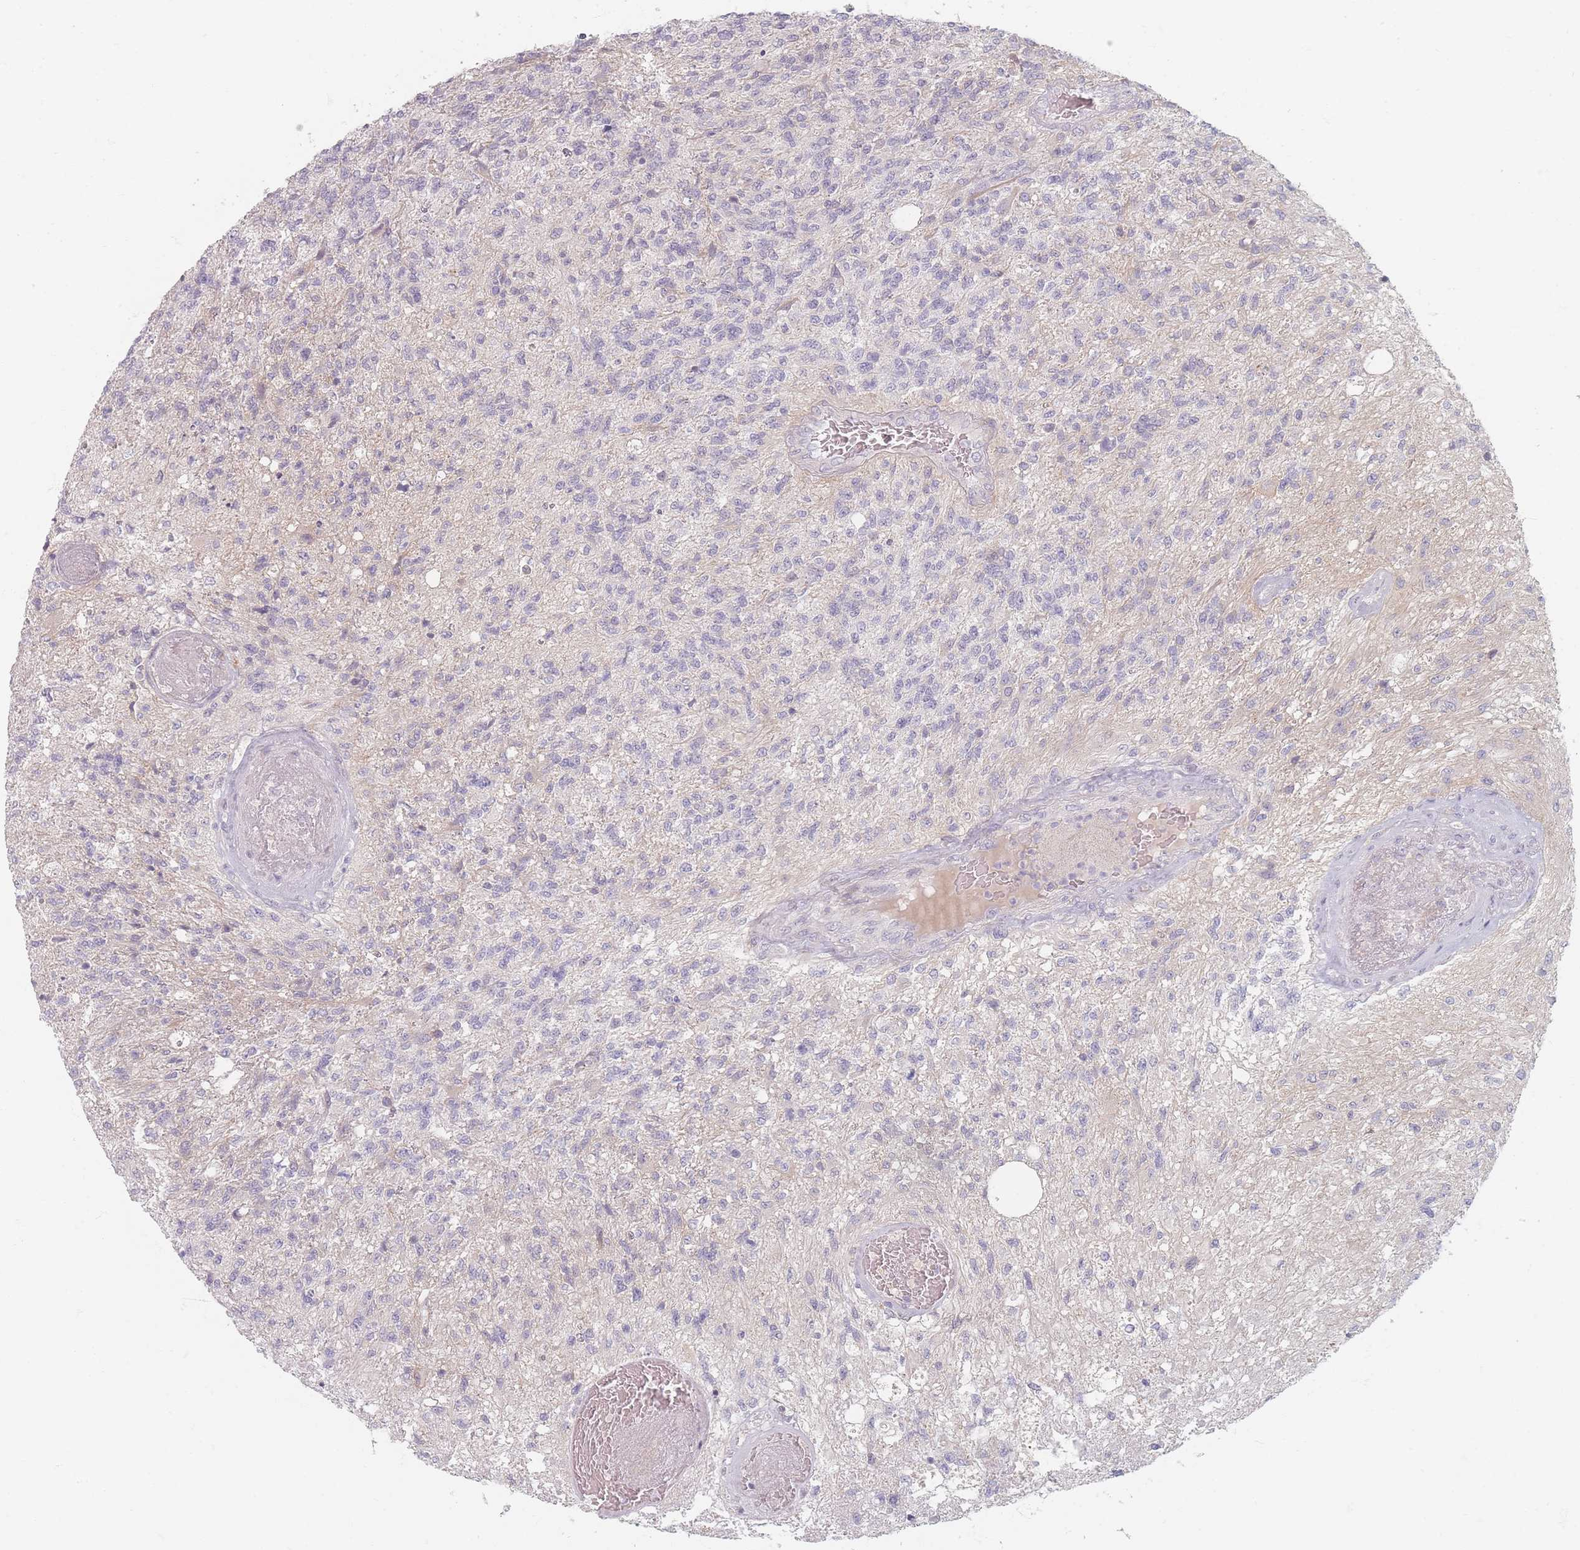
{"staining": {"intensity": "negative", "quantity": "none", "location": "none"}, "tissue": "glioma", "cell_type": "Tumor cells", "image_type": "cancer", "snomed": [{"axis": "morphology", "description": "Glioma, malignant, High grade"}, {"axis": "topography", "description": "Brain"}], "caption": "Tumor cells are negative for protein expression in human high-grade glioma (malignant). (IHC, brightfield microscopy, high magnification).", "gene": "TMOD1", "patient": {"sex": "male", "age": 56}}